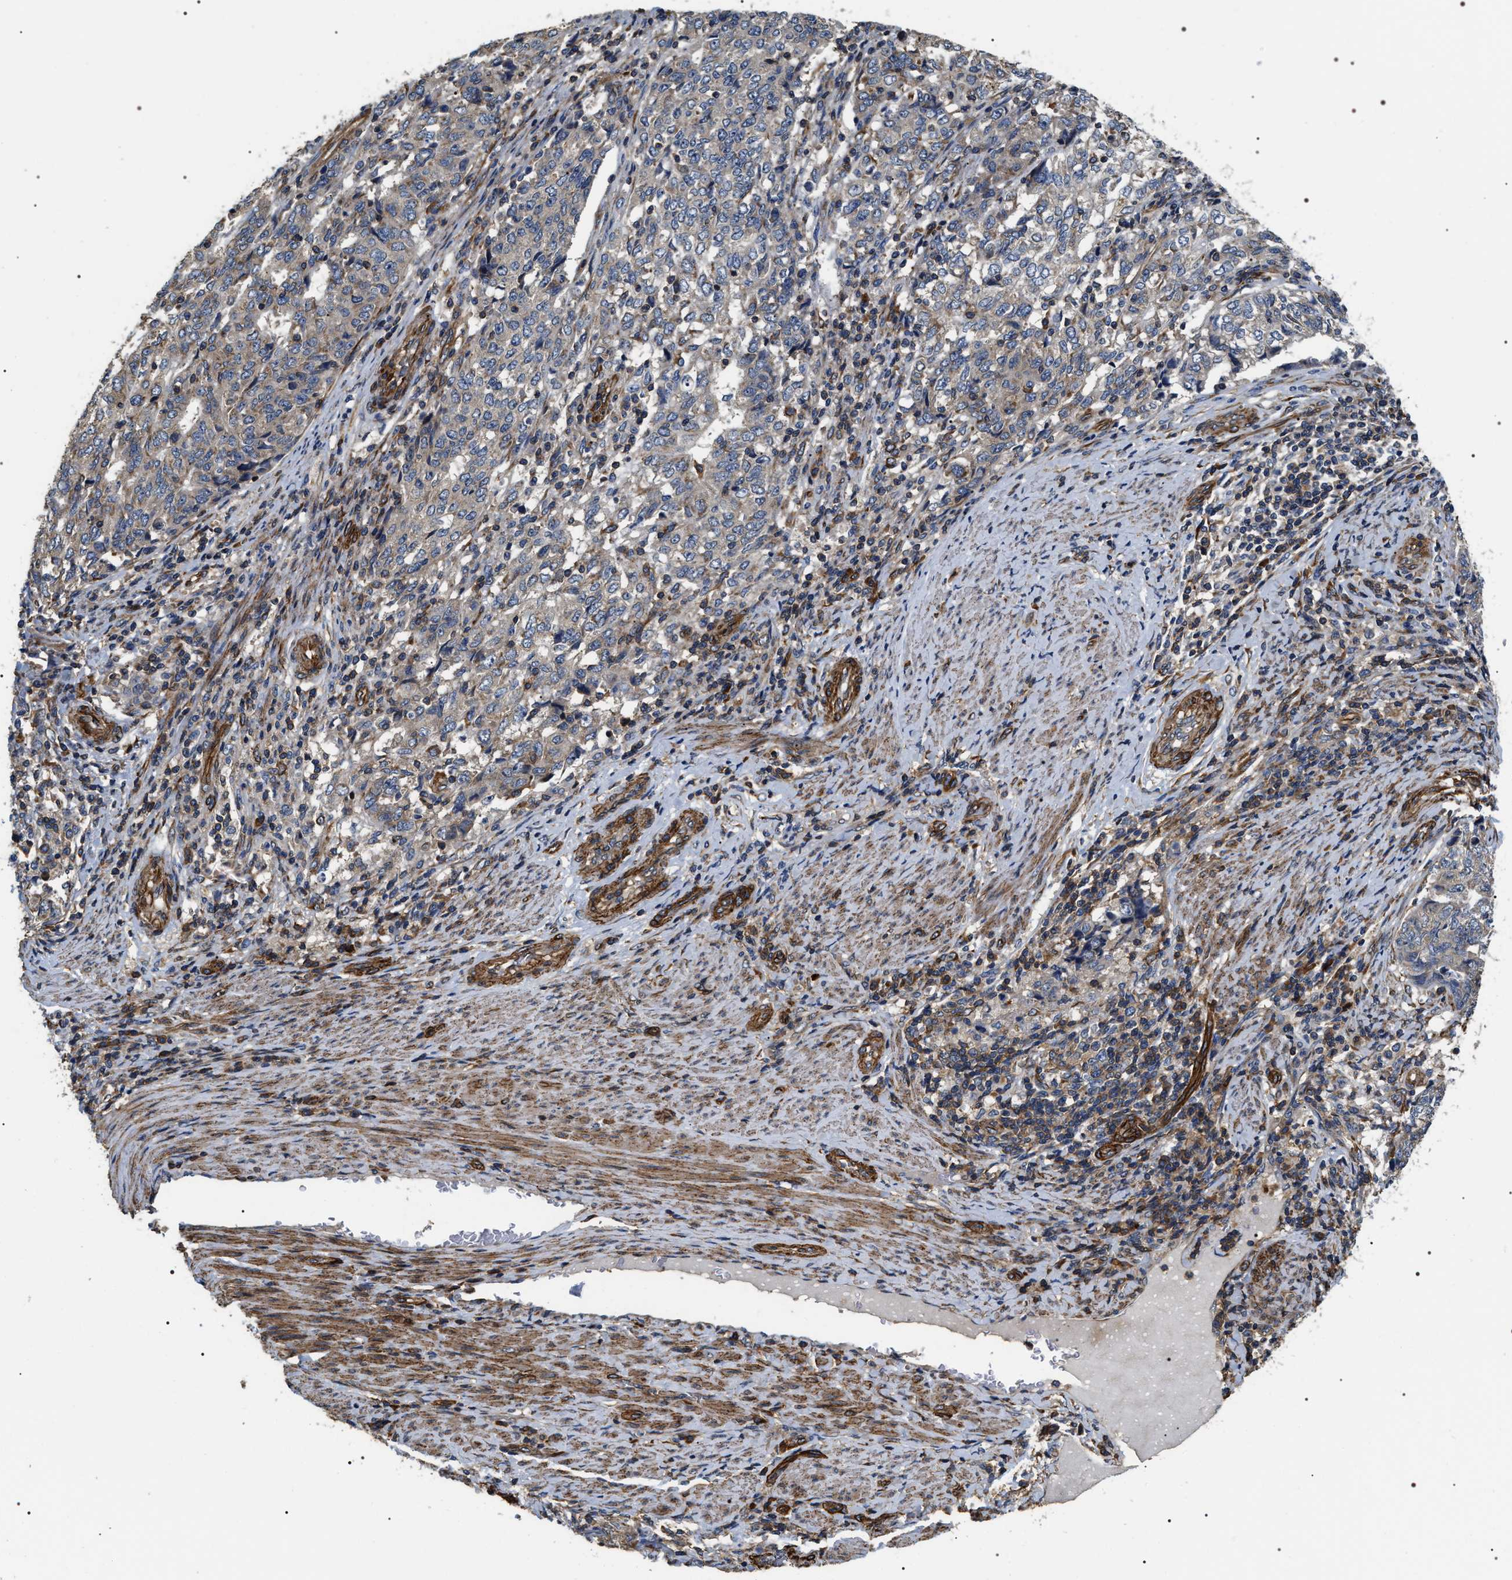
{"staining": {"intensity": "weak", "quantity": "<25%", "location": "cytoplasmic/membranous"}, "tissue": "endometrial cancer", "cell_type": "Tumor cells", "image_type": "cancer", "snomed": [{"axis": "morphology", "description": "Adenocarcinoma, NOS"}, {"axis": "topography", "description": "Endometrium"}], "caption": "Image shows no protein expression in tumor cells of adenocarcinoma (endometrial) tissue. (Stains: DAB immunohistochemistry with hematoxylin counter stain, Microscopy: brightfield microscopy at high magnification).", "gene": "ZC3HAV1L", "patient": {"sex": "female", "age": 80}}